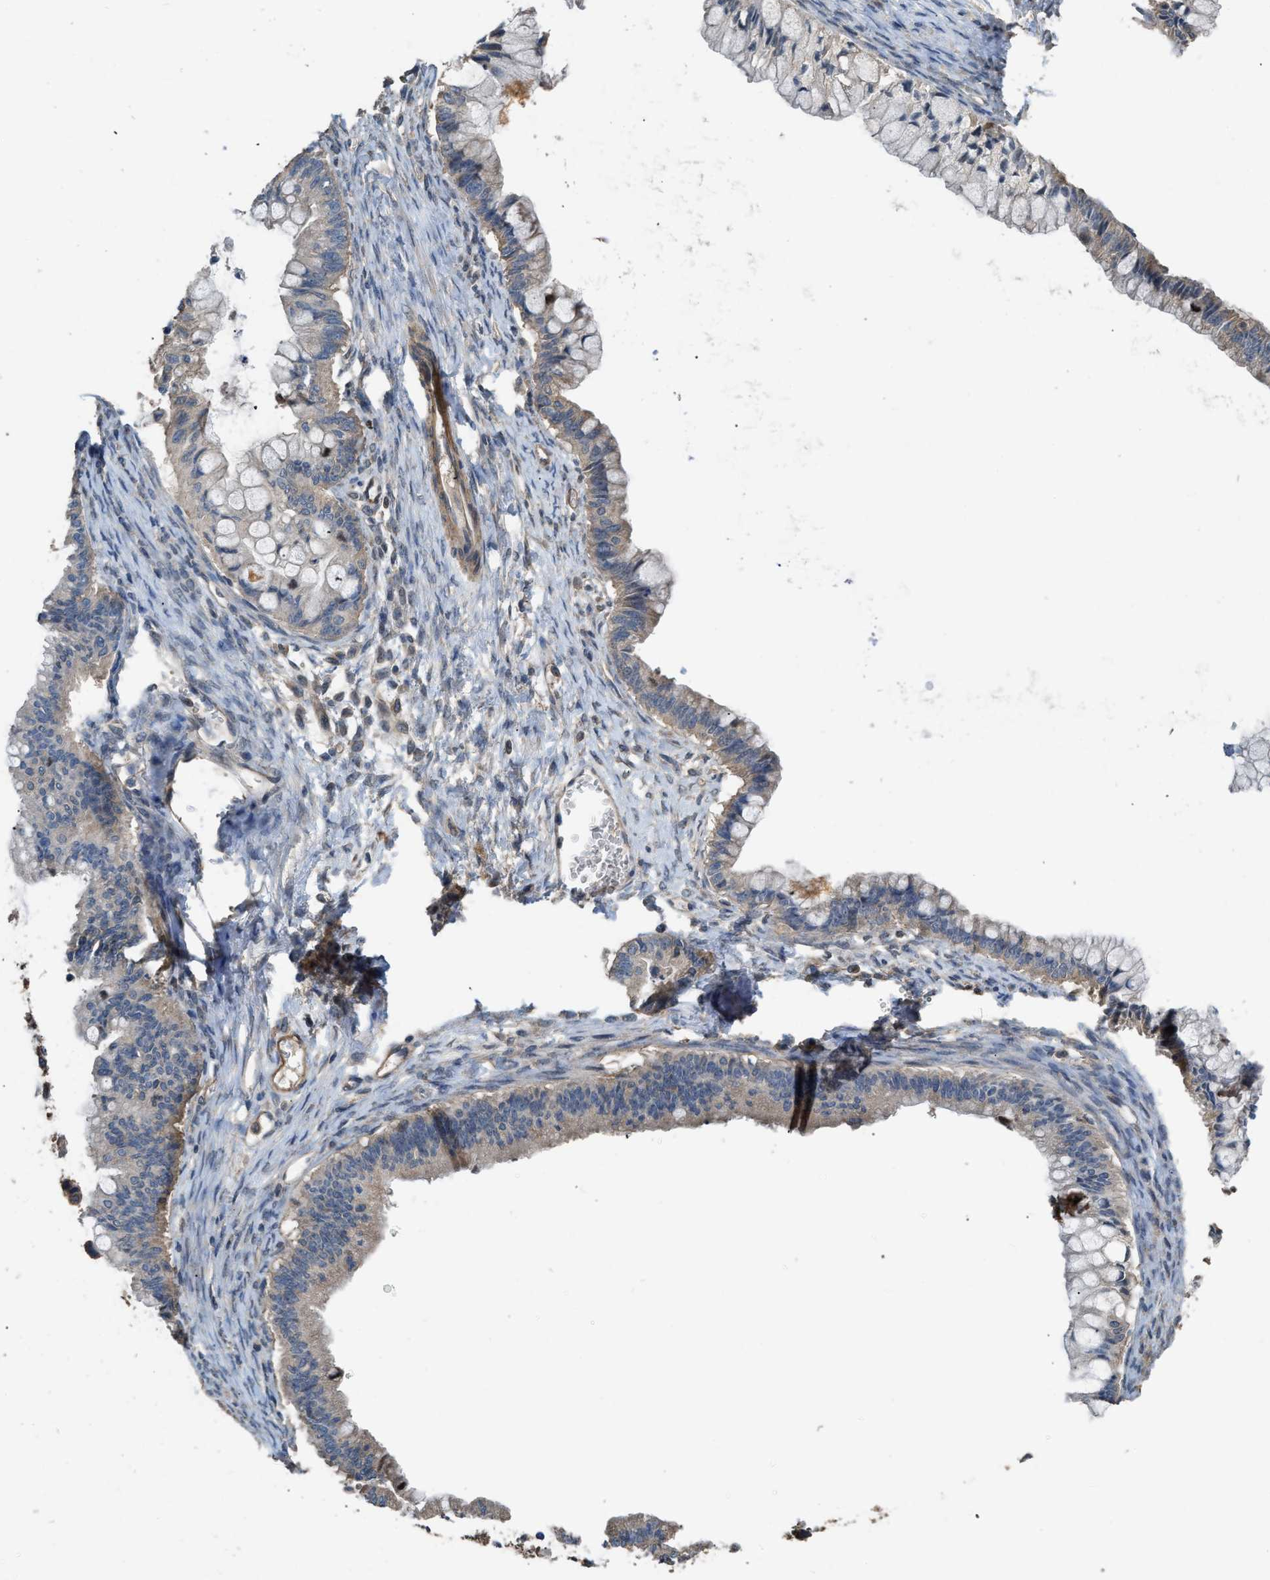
{"staining": {"intensity": "weak", "quantity": "<25%", "location": "cytoplasmic/membranous"}, "tissue": "ovarian cancer", "cell_type": "Tumor cells", "image_type": "cancer", "snomed": [{"axis": "morphology", "description": "Cystadenocarcinoma, mucinous, NOS"}, {"axis": "topography", "description": "Ovary"}], "caption": "DAB (3,3'-diaminobenzidine) immunohistochemical staining of ovarian mucinous cystadenocarcinoma exhibits no significant positivity in tumor cells.", "gene": "UTRN", "patient": {"sex": "female", "age": 57}}